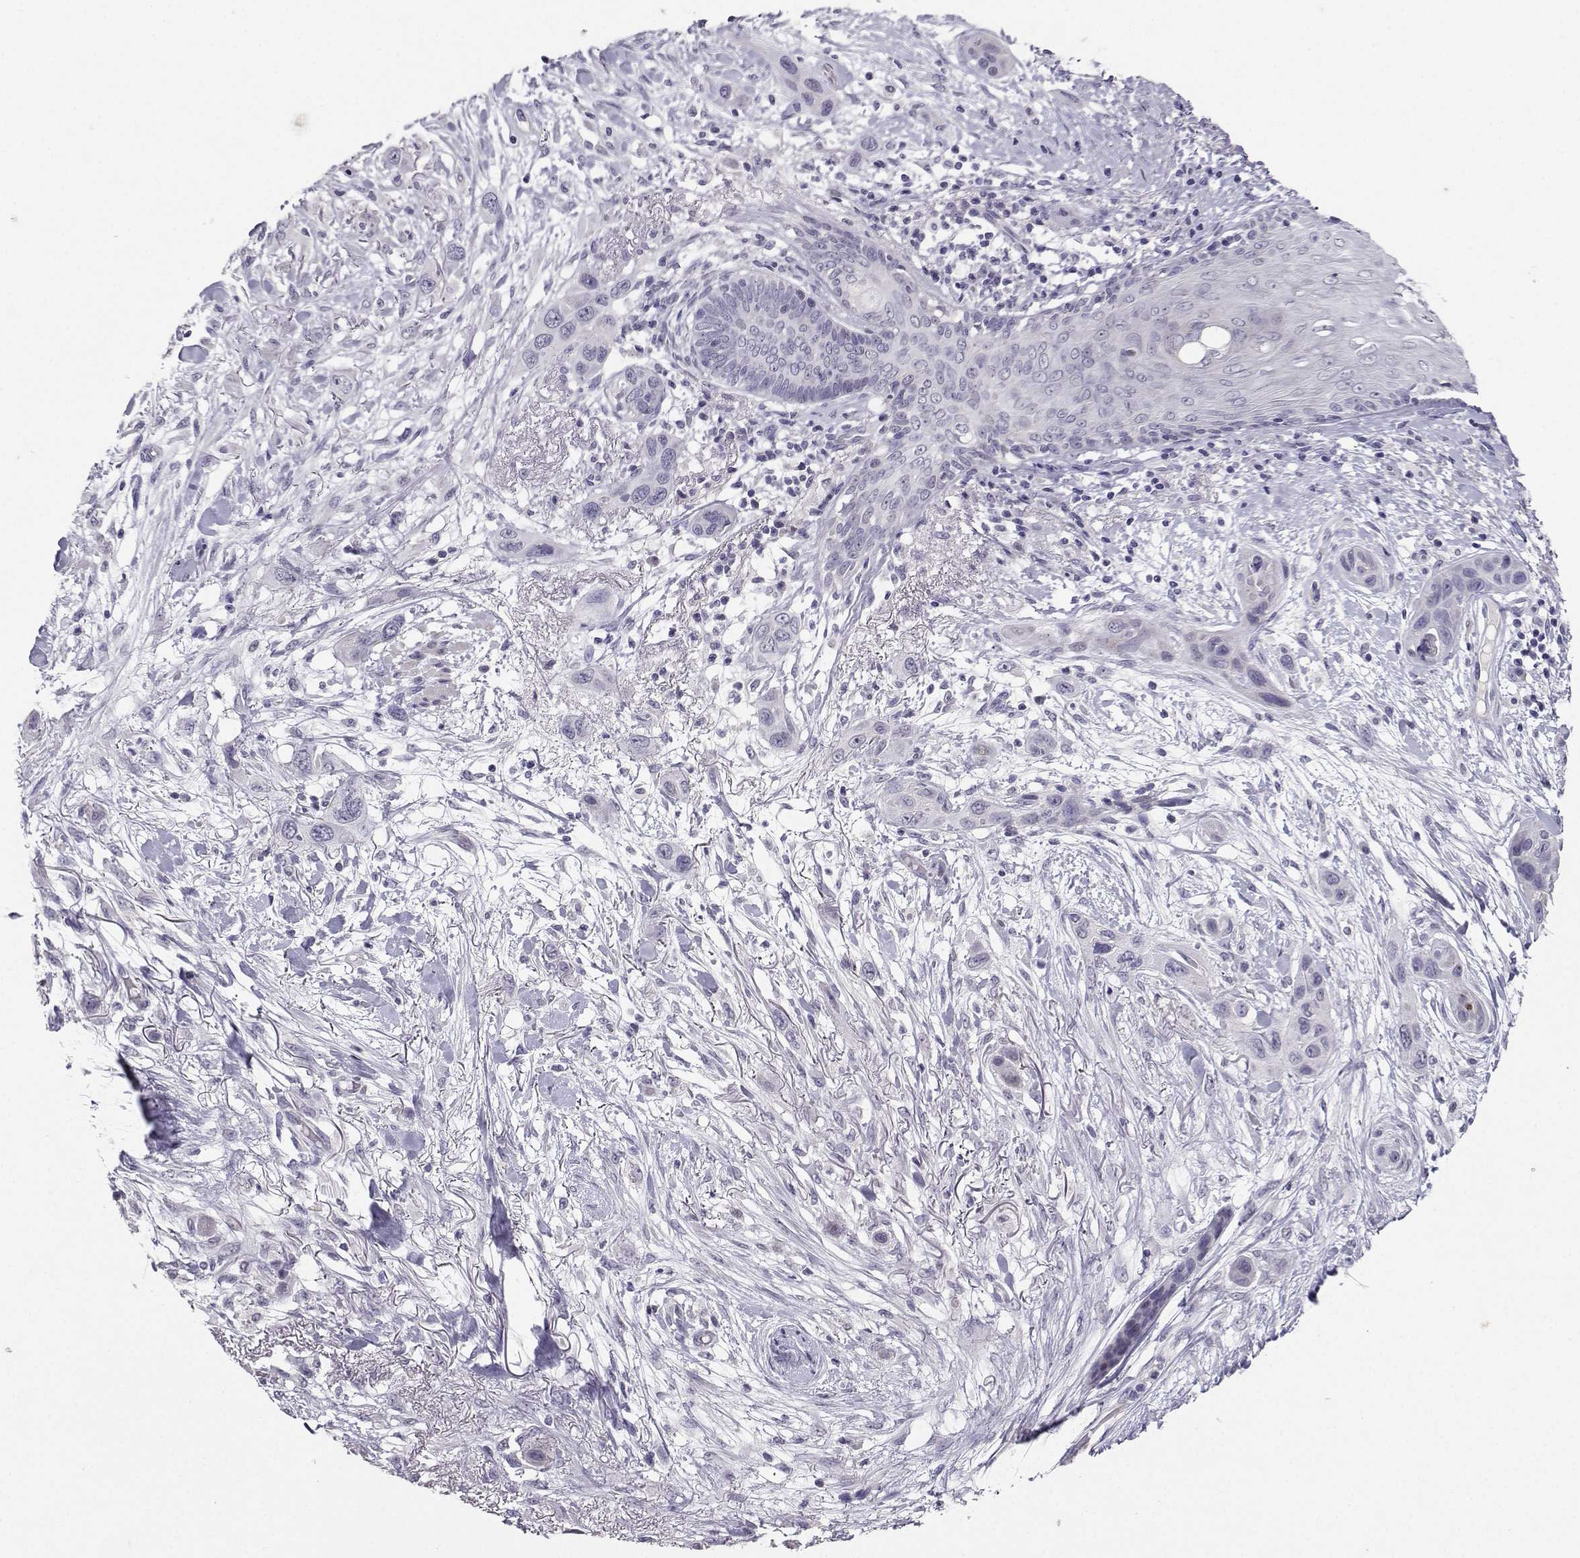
{"staining": {"intensity": "negative", "quantity": "none", "location": "none"}, "tissue": "skin cancer", "cell_type": "Tumor cells", "image_type": "cancer", "snomed": [{"axis": "morphology", "description": "Squamous cell carcinoma, NOS"}, {"axis": "topography", "description": "Skin"}], "caption": "Squamous cell carcinoma (skin) was stained to show a protein in brown. There is no significant expression in tumor cells.", "gene": "CARTPT", "patient": {"sex": "male", "age": 79}}